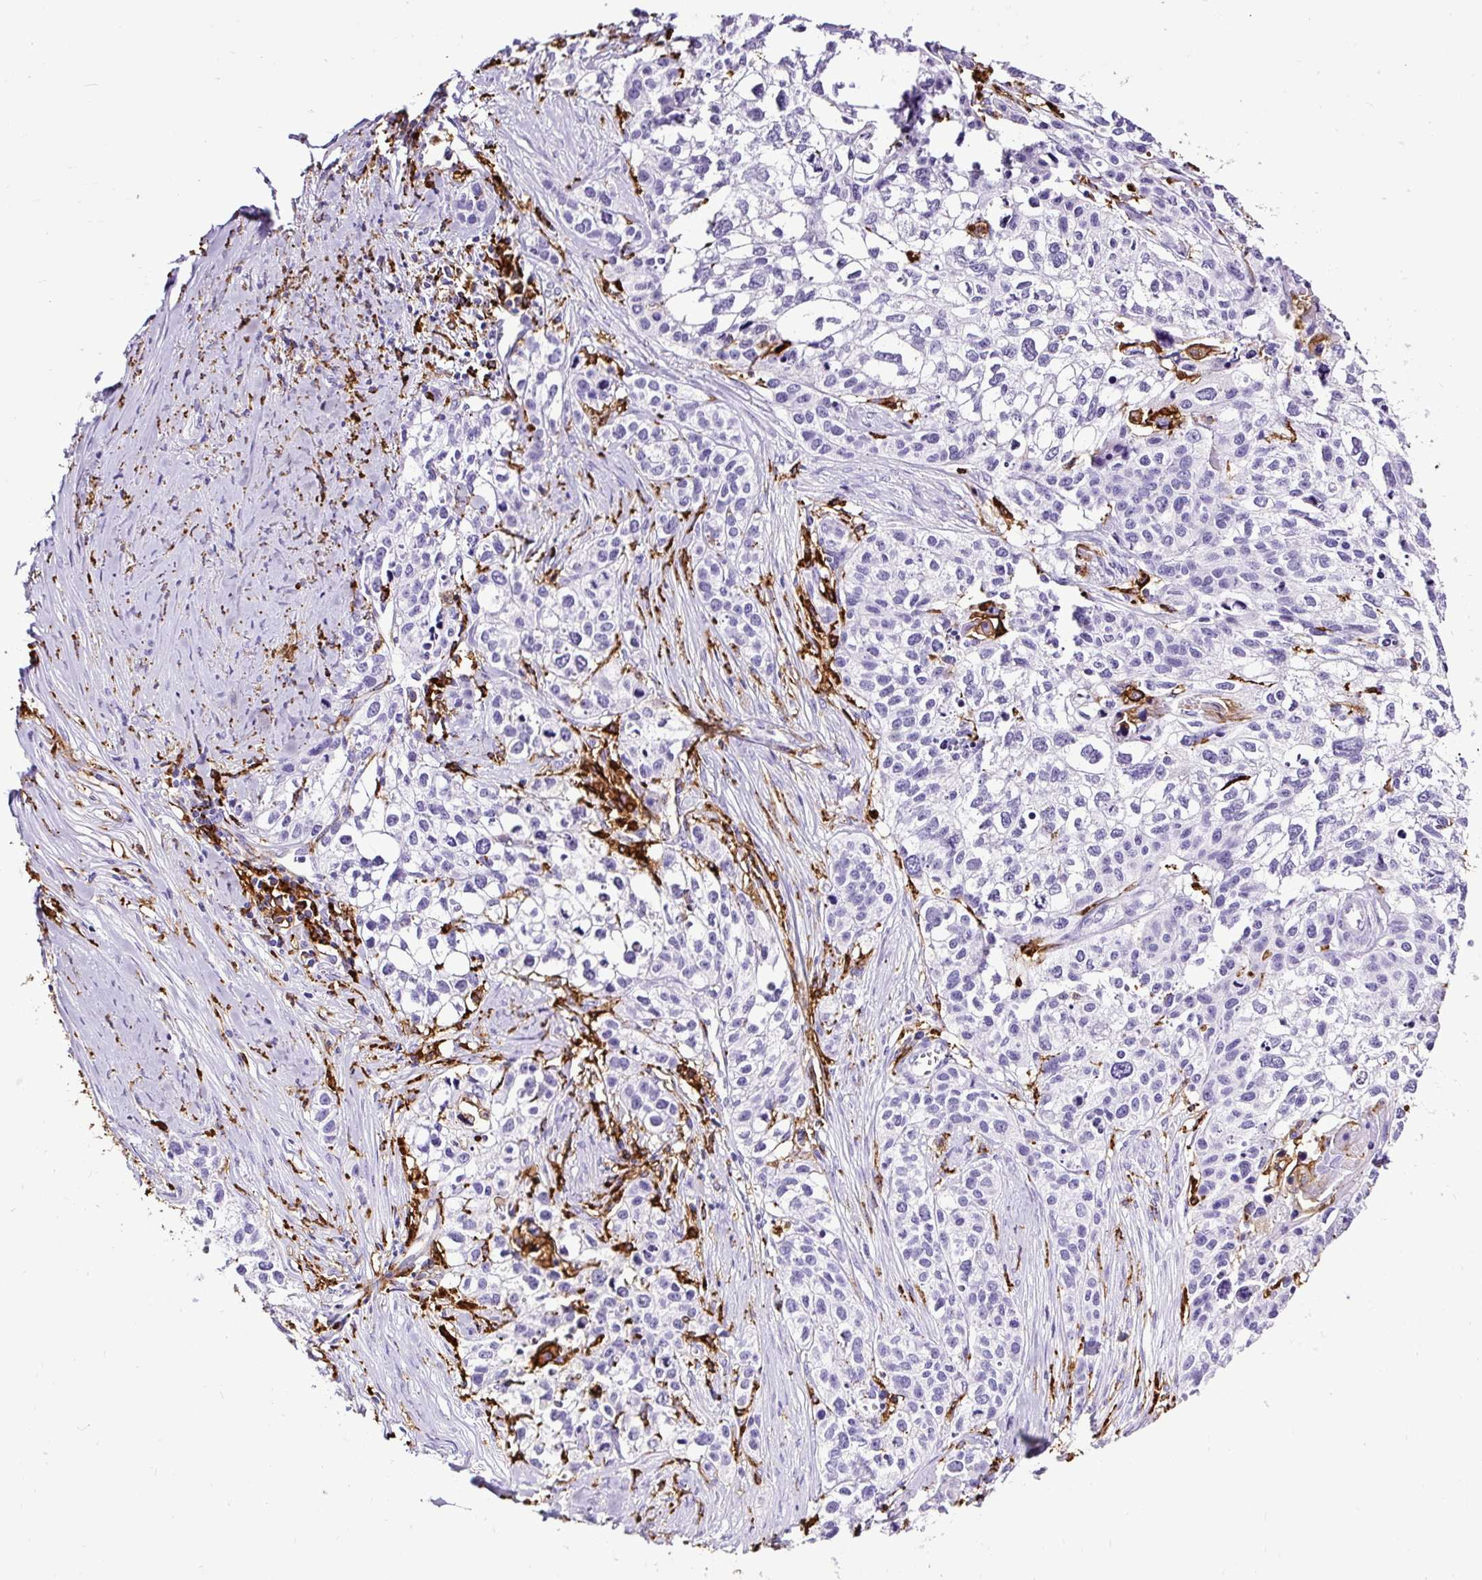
{"staining": {"intensity": "negative", "quantity": "none", "location": "none"}, "tissue": "lung cancer", "cell_type": "Tumor cells", "image_type": "cancer", "snomed": [{"axis": "morphology", "description": "Squamous cell carcinoma, NOS"}, {"axis": "topography", "description": "Lung"}], "caption": "An IHC micrograph of lung cancer (squamous cell carcinoma) is shown. There is no staining in tumor cells of lung cancer (squamous cell carcinoma).", "gene": "HLA-DRA", "patient": {"sex": "male", "age": 74}}